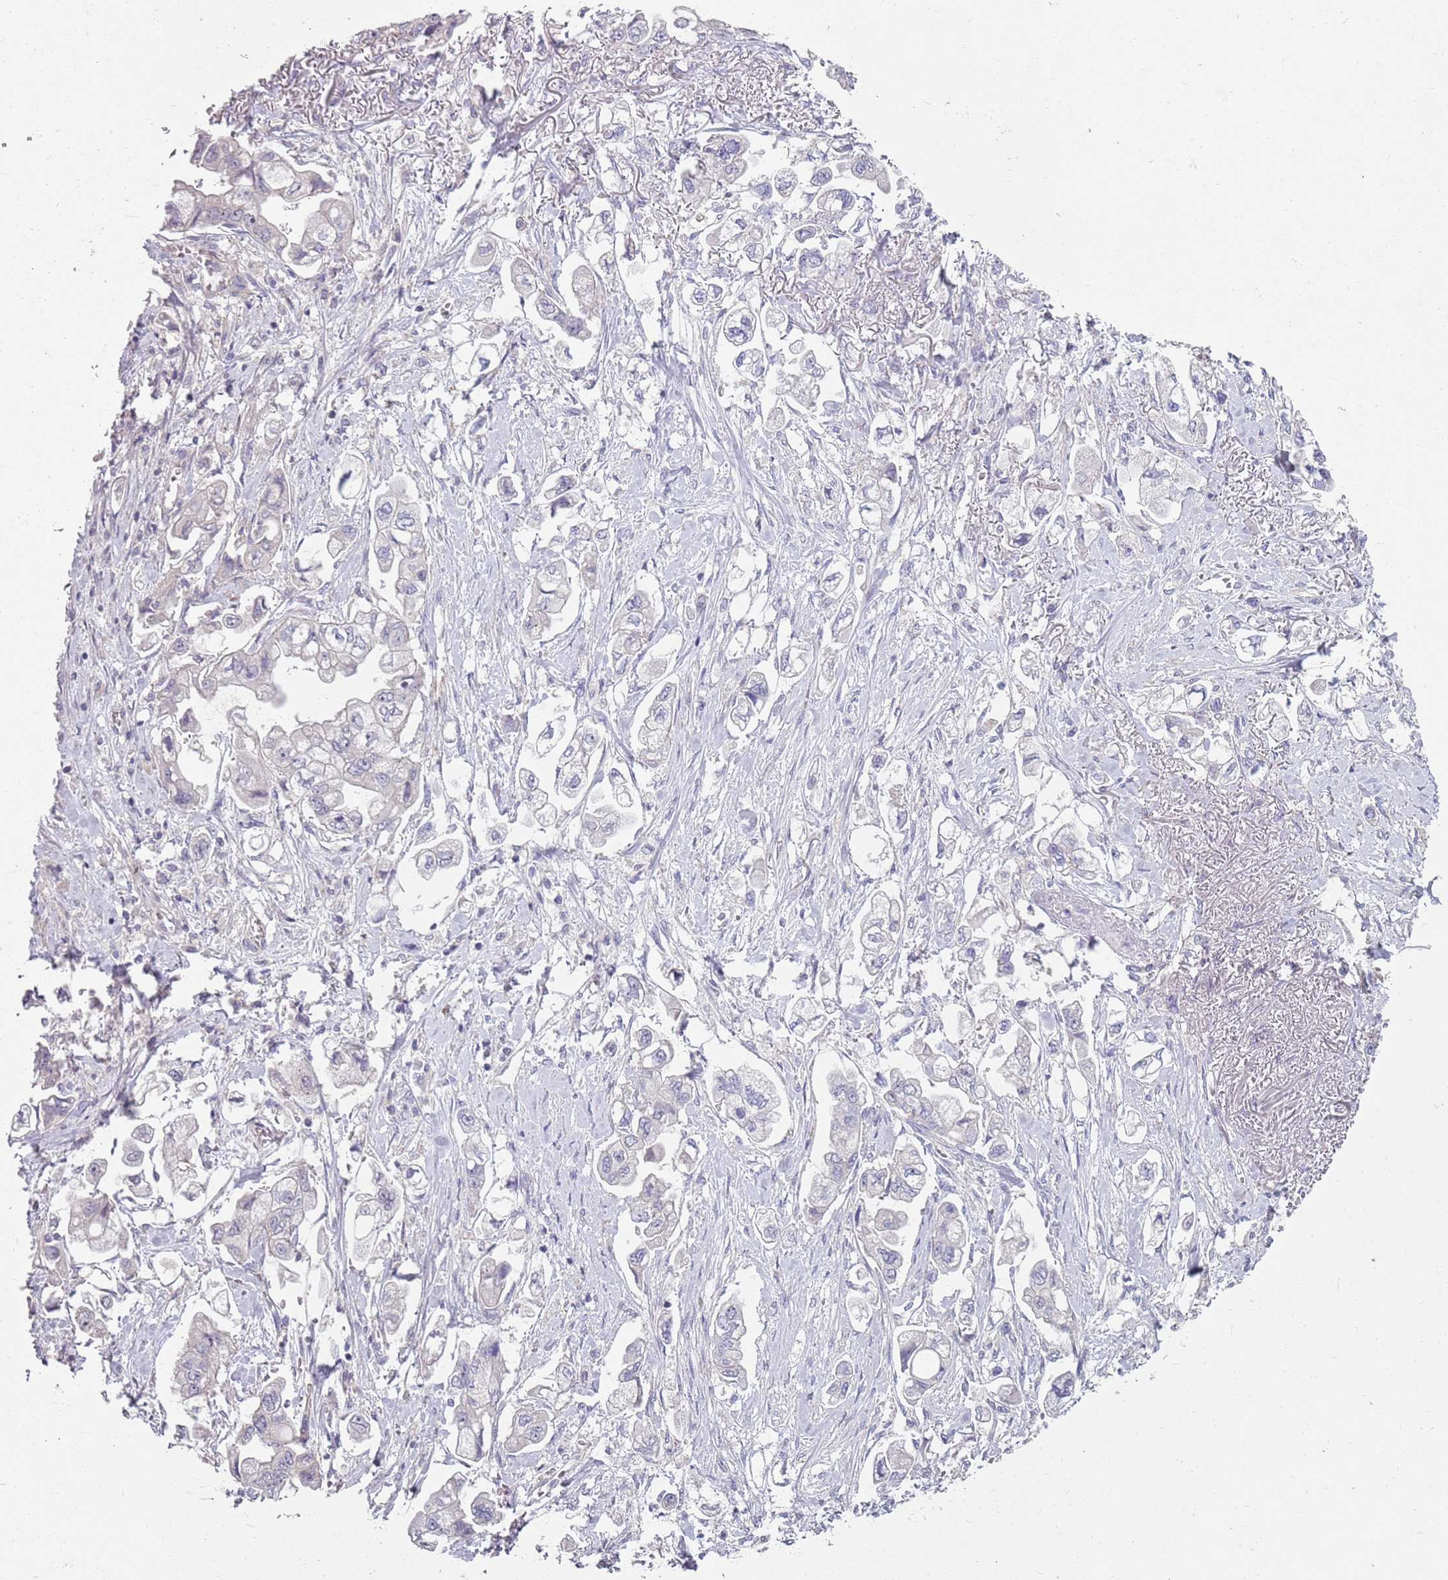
{"staining": {"intensity": "negative", "quantity": "none", "location": "none"}, "tissue": "stomach cancer", "cell_type": "Tumor cells", "image_type": "cancer", "snomed": [{"axis": "morphology", "description": "Adenocarcinoma, NOS"}, {"axis": "topography", "description": "Stomach"}], "caption": "A high-resolution image shows immunohistochemistry staining of stomach cancer, which demonstrates no significant staining in tumor cells.", "gene": "ZNF583", "patient": {"sex": "male", "age": 62}}